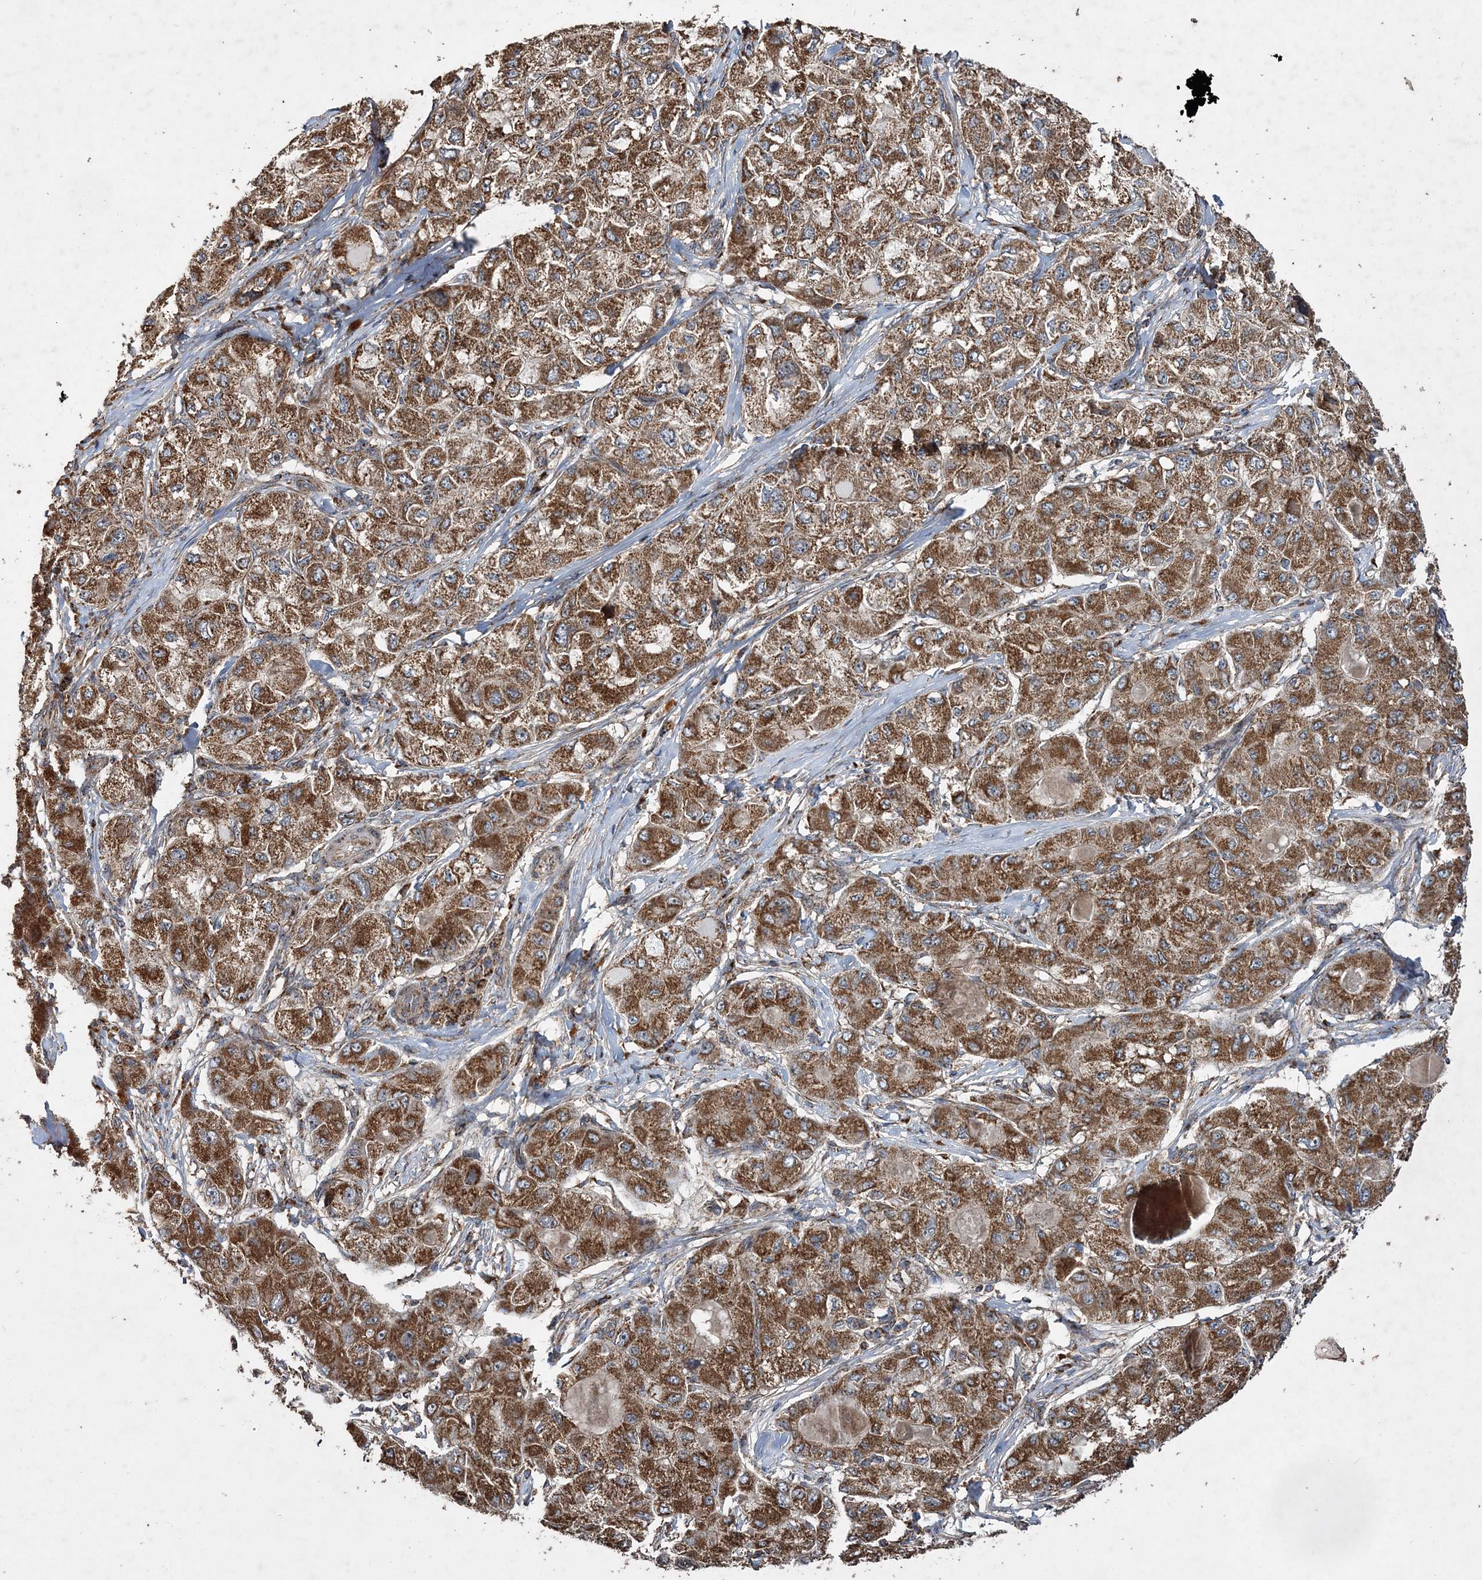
{"staining": {"intensity": "strong", "quantity": ">75%", "location": "cytoplasmic/membranous"}, "tissue": "liver cancer", "cell_type": "Tumor cells", "image_type": "cancer", "snomed": [{"axis": "morphology", "description": "Carcinoma, Hepatocellular, NOS"}, {"axis": "topography", "description": "Liver"}], "caption": "Liver cancer tissue demonstrates strong cytoplasmic/membranous staining in approximately >75% of tumor cells", "gene": "POC5", "patient": {"sex": "male", "age": 80}}